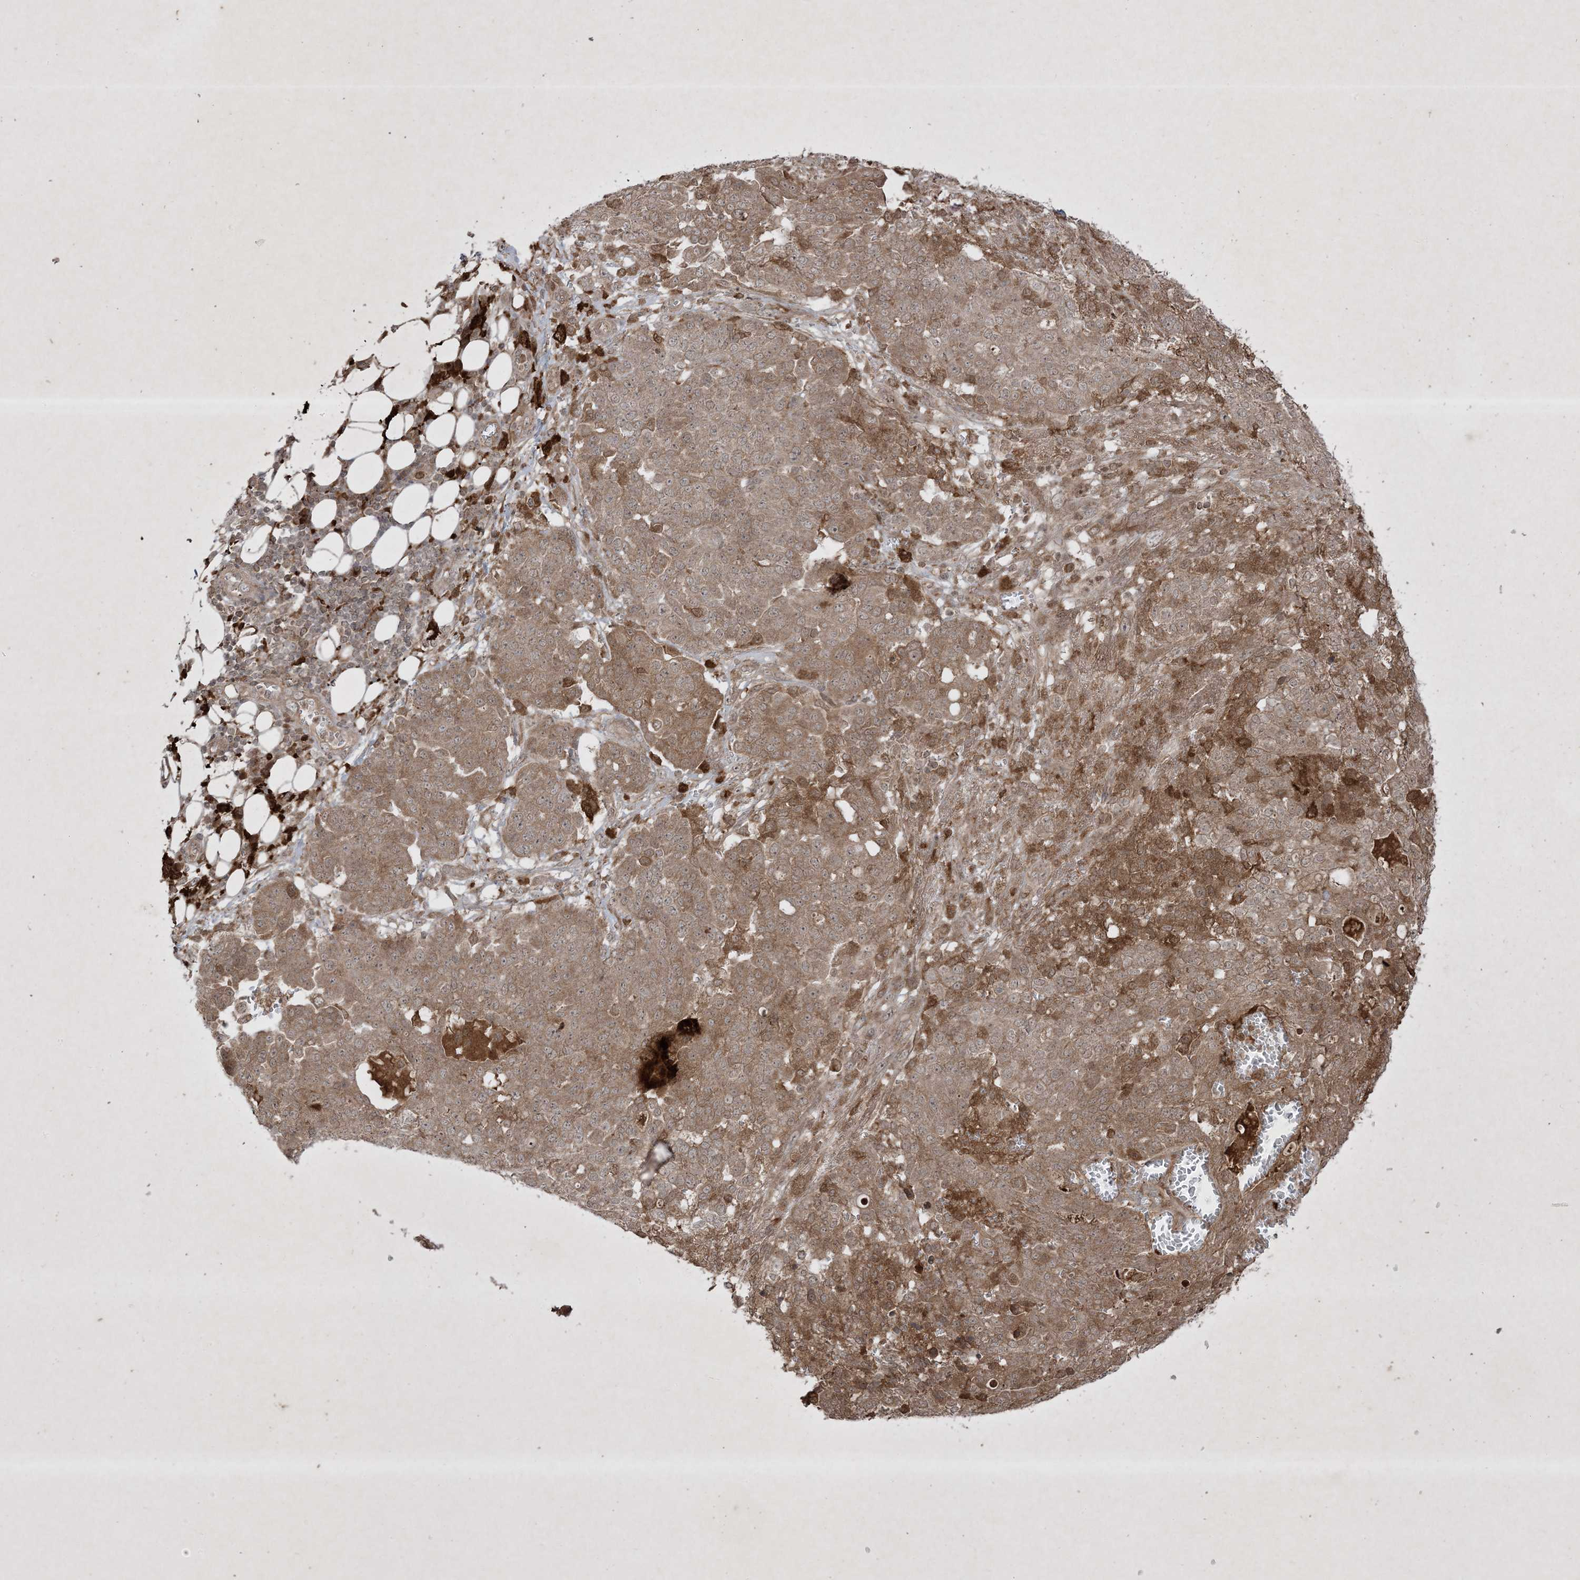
{"staining": {"intensity": "moderate", "quantity": ">75%", "location": "cytoplasmic/membranous"}, "tissue": "ovarian cancer", "cell_type": "Tumor cells", "image_type": "cancer", "snomed": [{"axis": "morphology", "description": "Cystadenocarcinoma, serous, NOS"}, {"axis": "topography", "description": "Soft tissue"}, {"axis": "topography", "description": "Ovary"}], "caption": "Protein staining of ovarian cancer tissue displays moderate cytoplasmic/membranous positivity in about >75% of tumor cells.", "gene": "PTK6", "patient": {"sex": "female", "age": 57}}